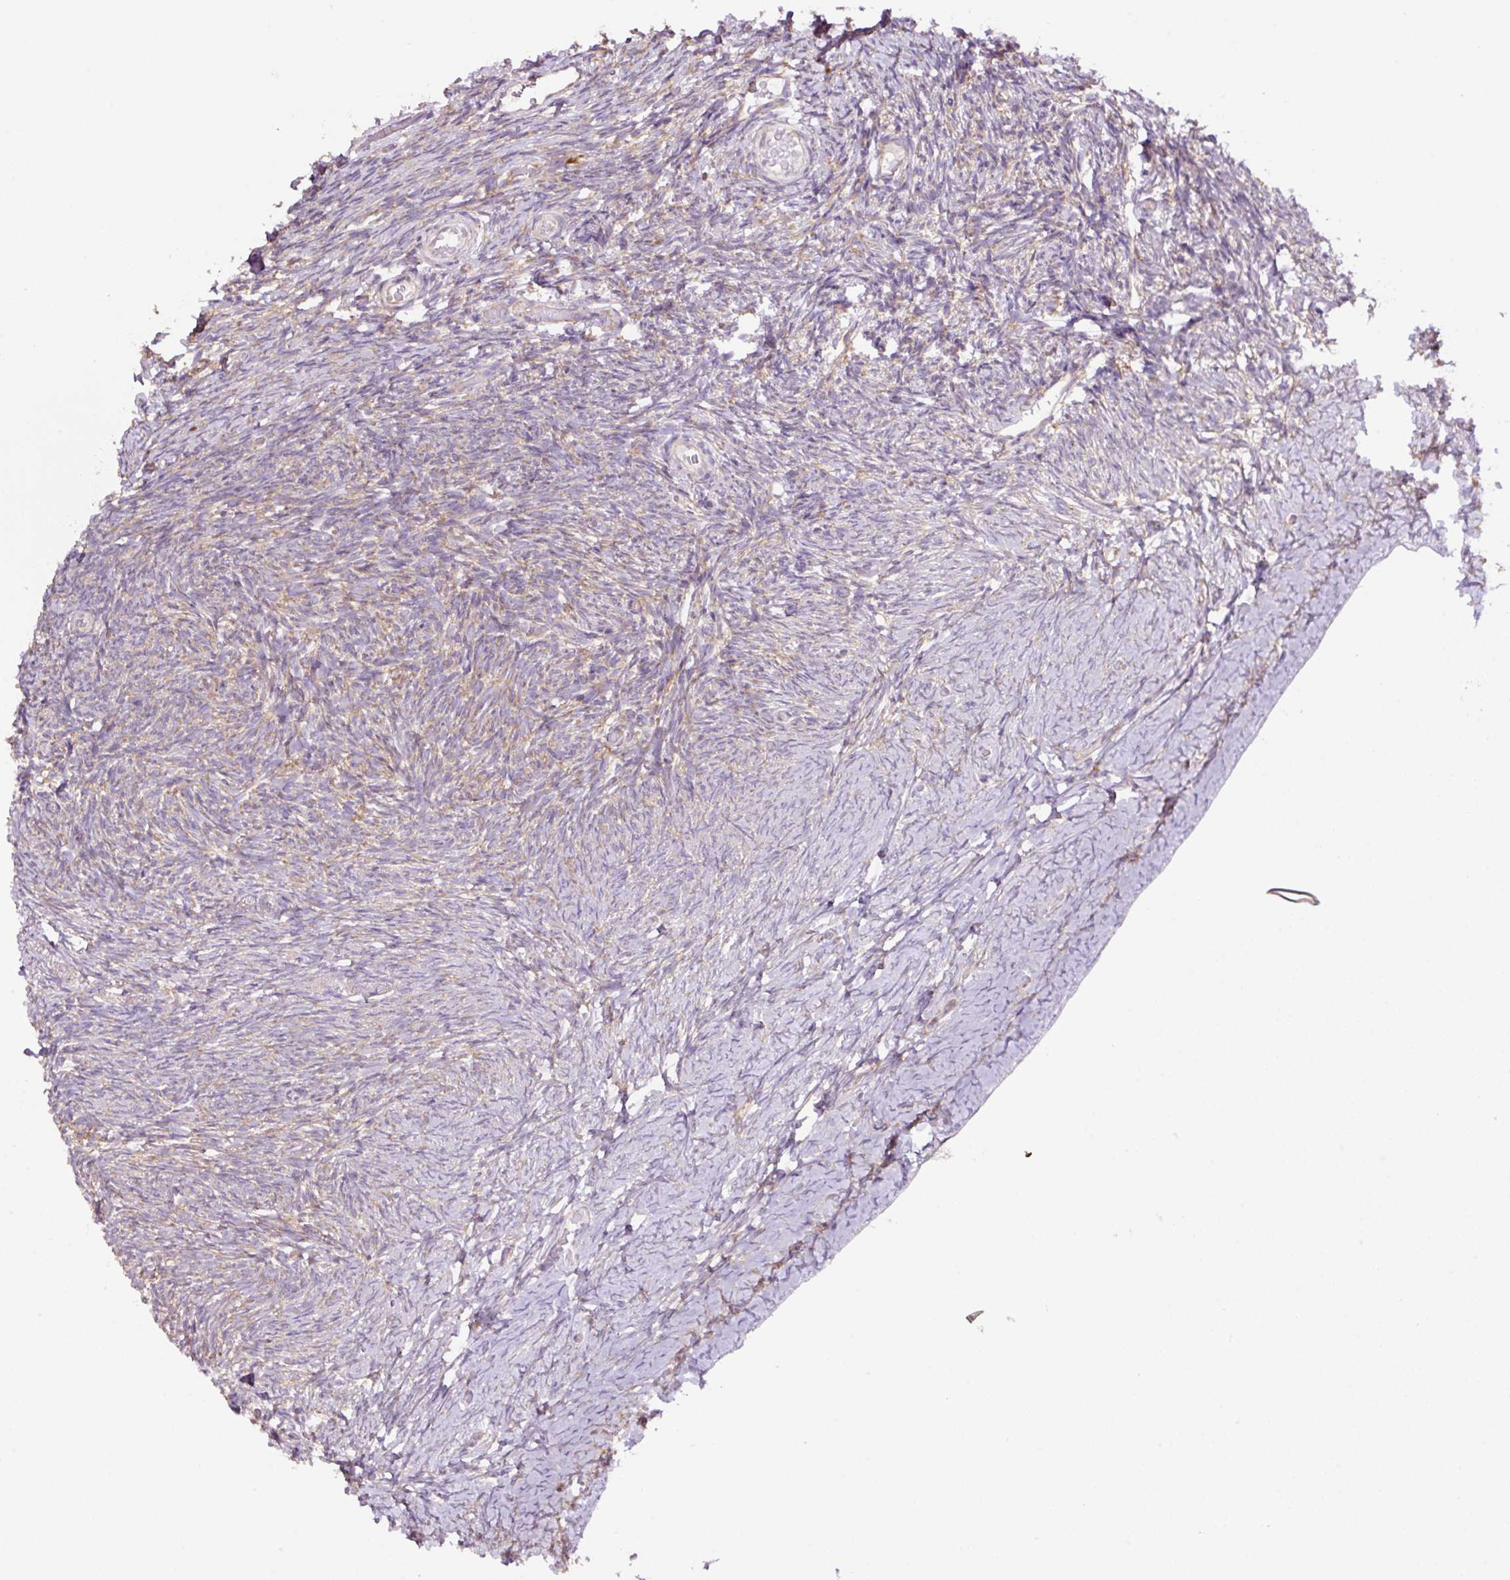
{"staining": {"intensity": "weak", "quantity": "25%-75%", "location": "cytoplasmic/membranous"}, "tissue": "ovary", "cell_type": "Ovarian stroma cells", "image_type": "normal", "snomed": [{"axis": "morphology", "description": "Normal tissue, NOS"}, {"axis": "topography", "description": "Ovary"}], "caption": "Ovarian stroma cells exhibit weak cytoplasmic/membranous expression in about 25%-75% of cells in unremarkable ovary. (IHC, brightfield microscopy, high magnification).", "gene": "RPS23", "patient": {"sex": "female", "age": 39}}